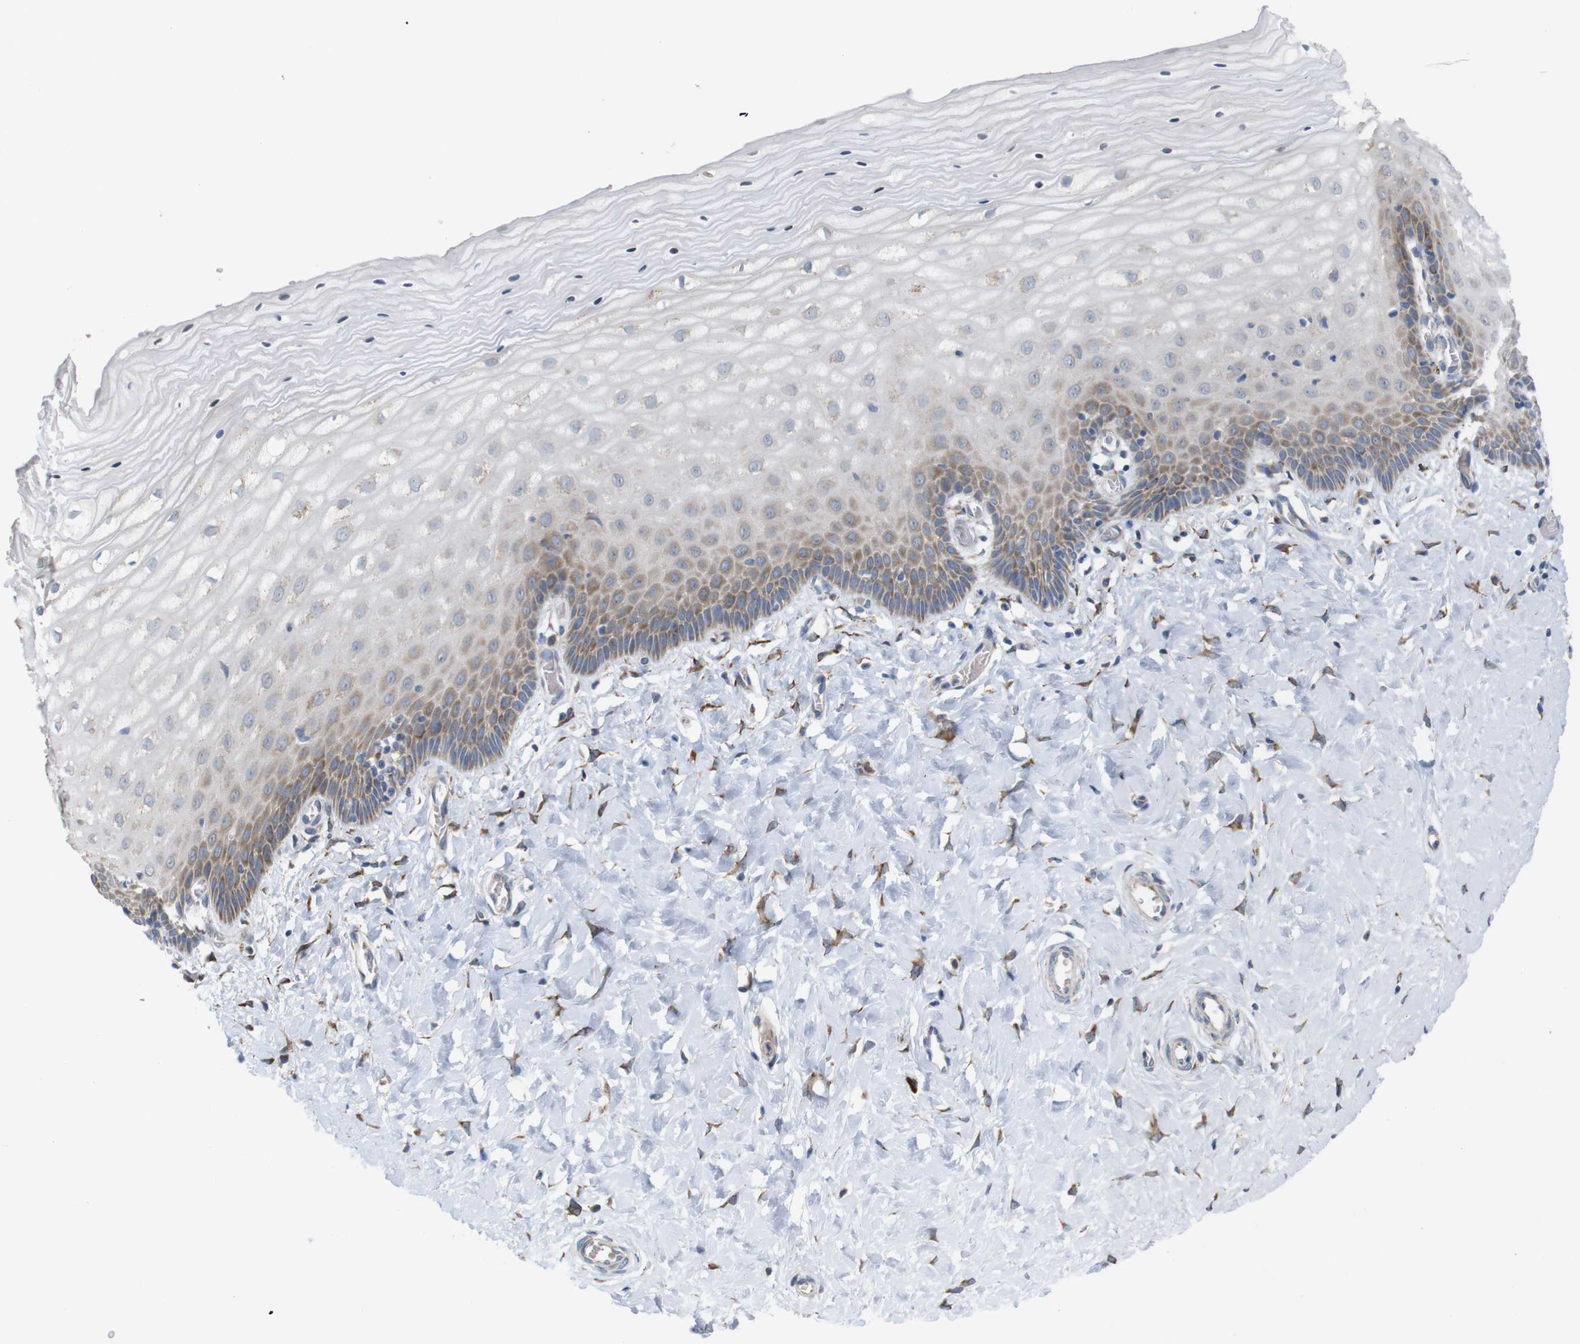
{"staining": {"intensity": "moderate", "quantity": "25%-75%", "location": "cytoplasmic/membranous"}, "tissue": "cervix", "cell_type": "Glandular cells", "image_type": "normal", "snomed": [{"axis": "morphology", "description": "Normal tissue, NOS"}, {"axis": "topography", "description": "Cervix"}], "caption": "Glandular cells reveal moderate cytoplasmic/membranous staining in approximately 25%-75% of cells in normal cervix. The staining was performed using DAB, with brown indicating positive protein expression. Nuclei are stained blue with hematoxylin.", "gene": "PTPRR", "patient": {"sex": "female", "age": 55}}